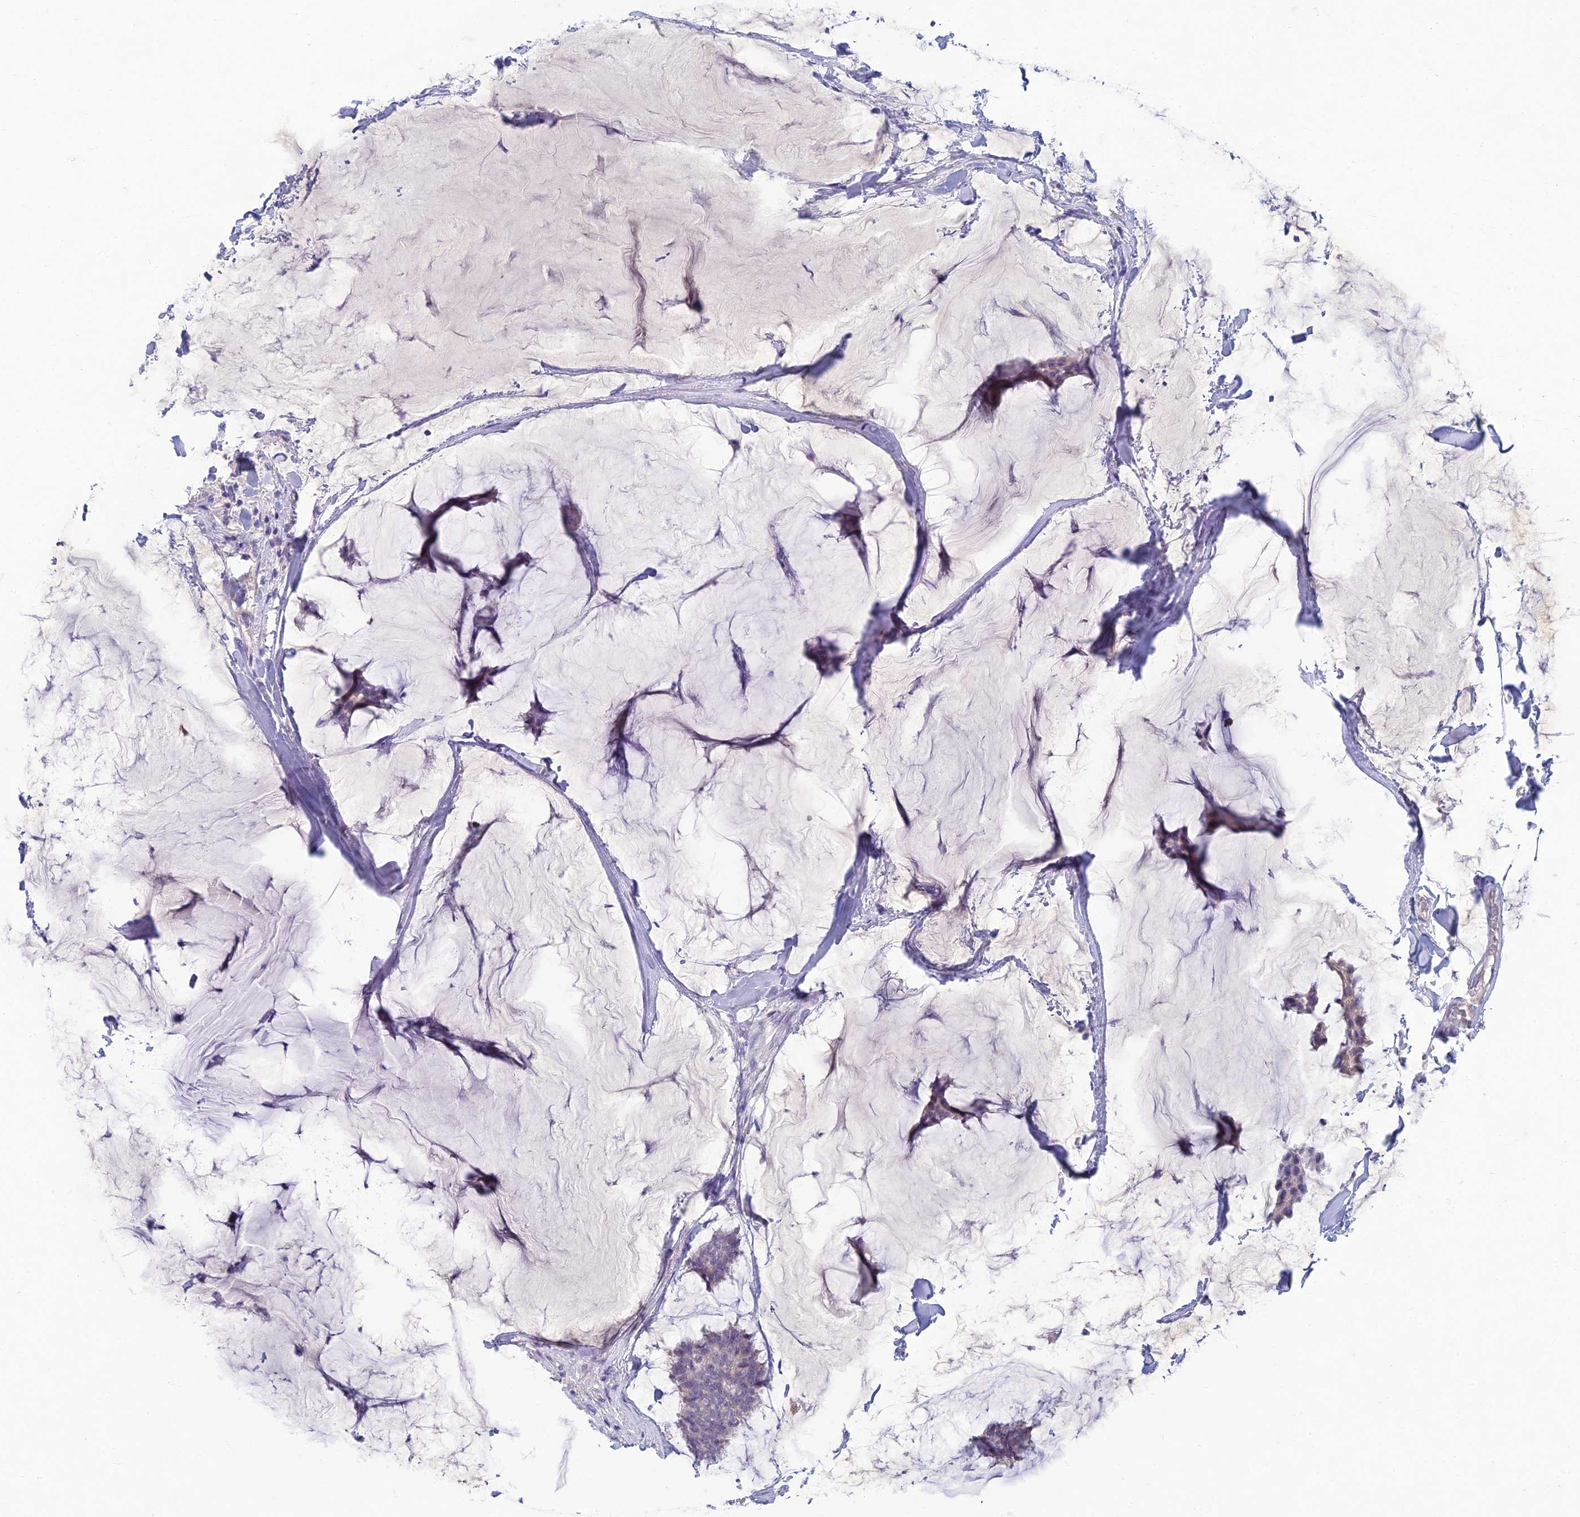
{"staining": {"intensity": "negative", "quantity": "none", "location": "none"}, "tissue": "breast cancer", "cell_type": "Tumor cells", "image_type": "cancer", "snomed": [{"axis": "morphology", "description": "Duct carcinoma"}, {"axis": "topography", "description": "Breast"}], "caption": "There is no significant positivity in tumor cells of breast cancer.", "gene": "SLC25A41", "patient": {"sex": "female", "age": 93}}